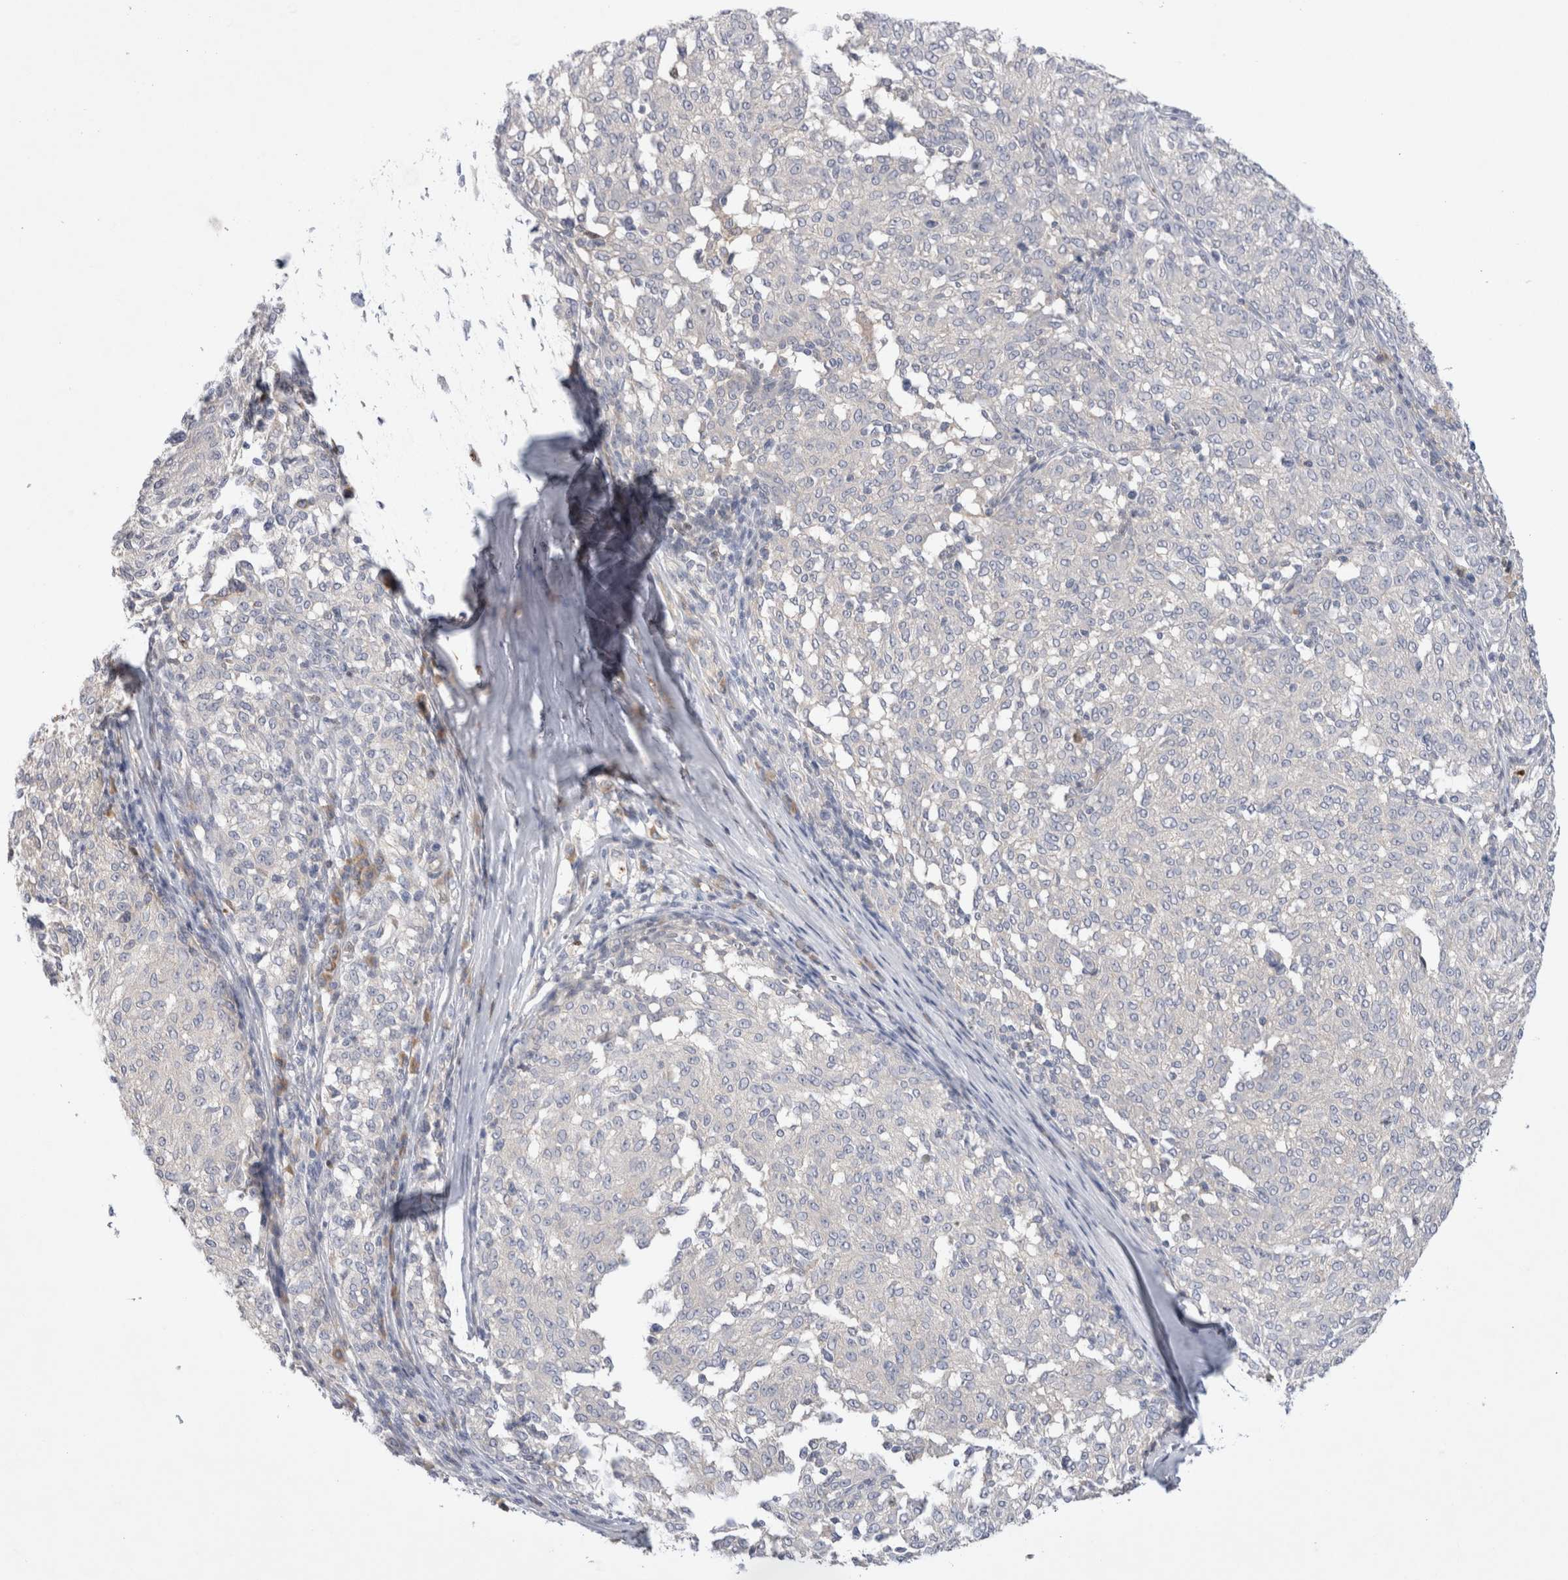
{"staining": {"intensity": "negative", "quantity": "none", "location": "none"}, "tissue": "melanoma", "cell_type": "Tumor cells", "image_type": "cancer", "snomed": [{"axis": "morphology", "description": "Malignant melanoma, NOS"}, {"axis": "topography", "description": "Skin"}], "caption": "Tumor cells are negative for brown protein staining in melanoma. Nuclei are stained in blue.", "gene": "GAS1", "patient": {"sex": "female", "age": 72}}